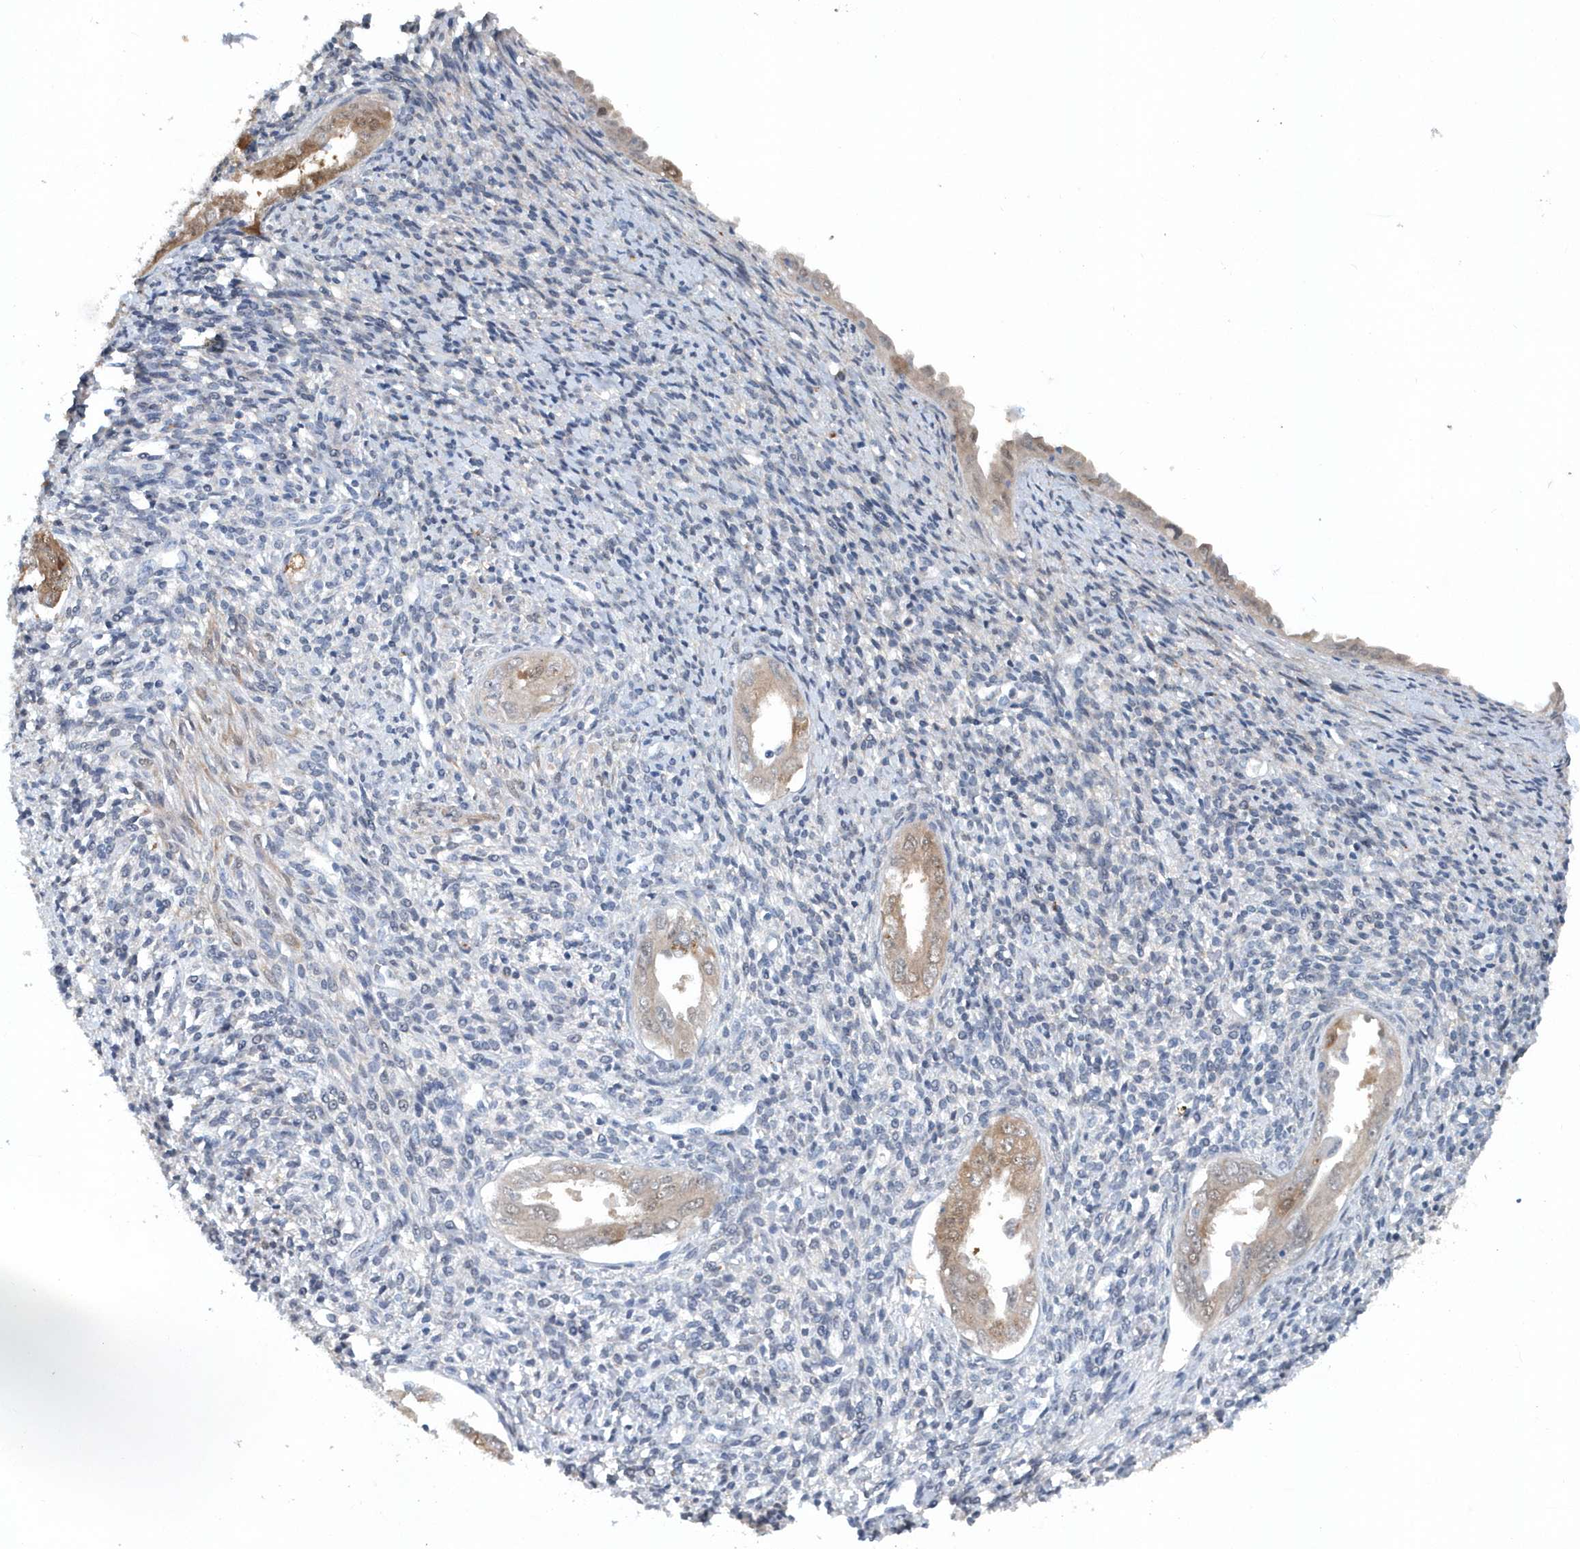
{"staining": {"intensity": "negative", "quantity": "none", "location": "none"}, "tissue": "endometrium", "cell_type": "Cells in endometrial stroma", "image_type": "normal", "snomed": [{"axis": "morphology", "description": "Normal tissue, NOS"}, {"axis": "topography", "description": "Endometrium"}], "caption": "Cells in endometrial stroma are negative for protein expression in unremarkable human endometrium. Brightfield microscopy of immunohistochemistry (IHC) stained with DAB (3,3'-diaminobenzidine) (brown) and hematoxylin (blue), captured at high magnification.", "gene": "PFN2", "patient": {"sex": "female", "age": 66}}